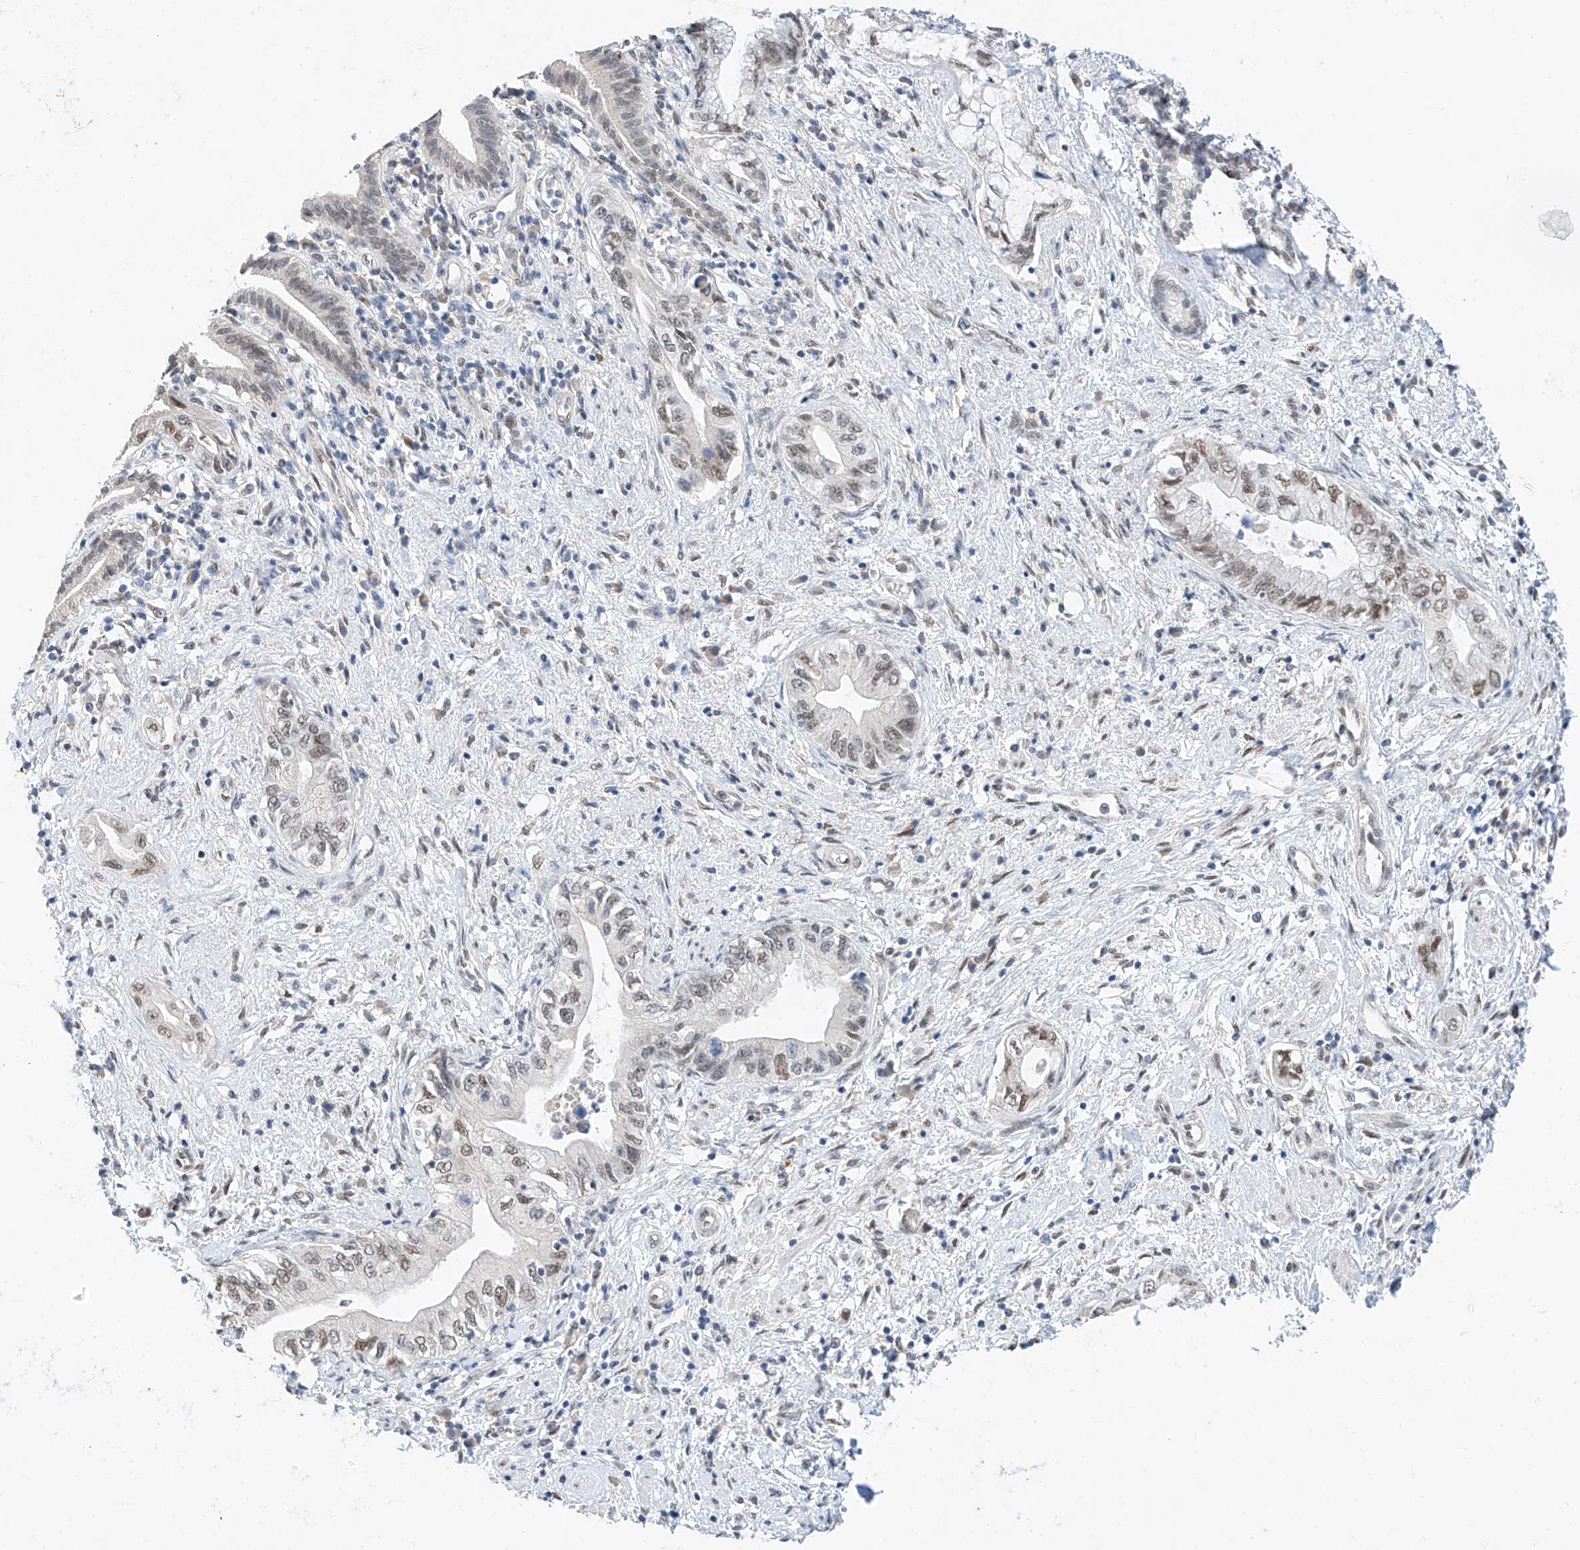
{"staining": {"intensity": "moderate", "quantity": "<25%", "location": "nuclear"}, "tissue": "pancreatic cancer", "cell_type": "Tumor cells", "image_type": "cancer", "snomed": [{"axis": "morphology", "description": "Adenocarcinoma, NOS"}, {"axis": "topography", "description": "Pancreas"}], "caption": "This is an image of IHC staining of pancreatic adenocarcinoma, which shows moderate expression in the nuclear of tumor cells.", "gene": "KCNJ1", "patient": {"sex": "female", "age": 73}}